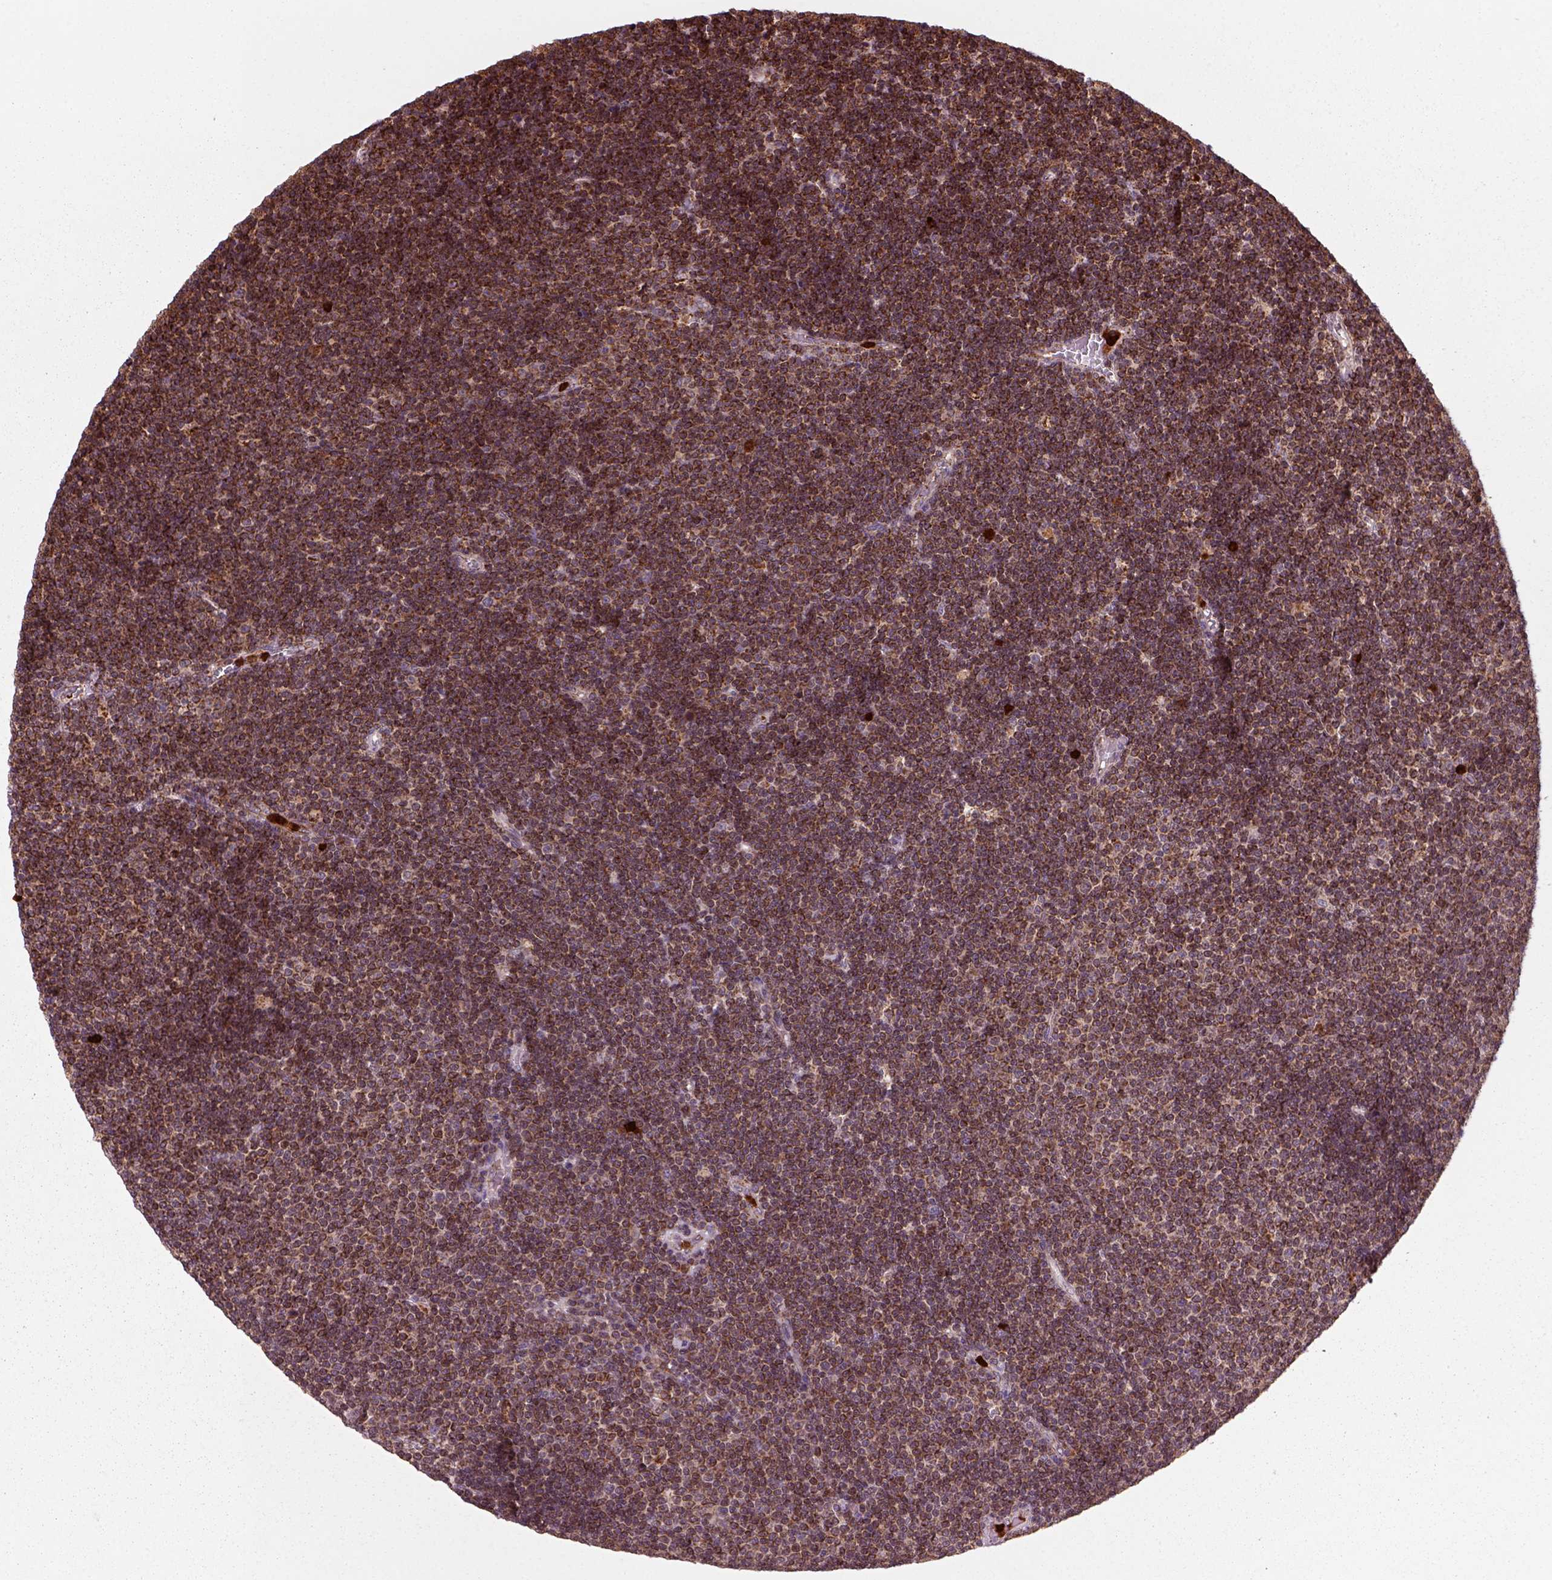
{"staining": {"intensity": "strong", "quantity": ">75%", "location": "cytoplasmic/membranous"}, "tissue": "lymphoma", "cell_type": "Tumor cells", "image_type": "cancer", "snomed": [{"axis": "morphology", "description": "Malignant lymphoma, non-Hodgkin's type, Low grade"}, {"axis": "topography", "description": "Brain"}], "caption": "Malignant lymphoma, non-Hodgkin's type (low-grade) stained with immunohistochemistry shows strong cytoplasmic/membranous staining in approximately >75% of tumor cells.", "gene": "NUDT16L1", "patient": {"sex": "female", "age": 66}}